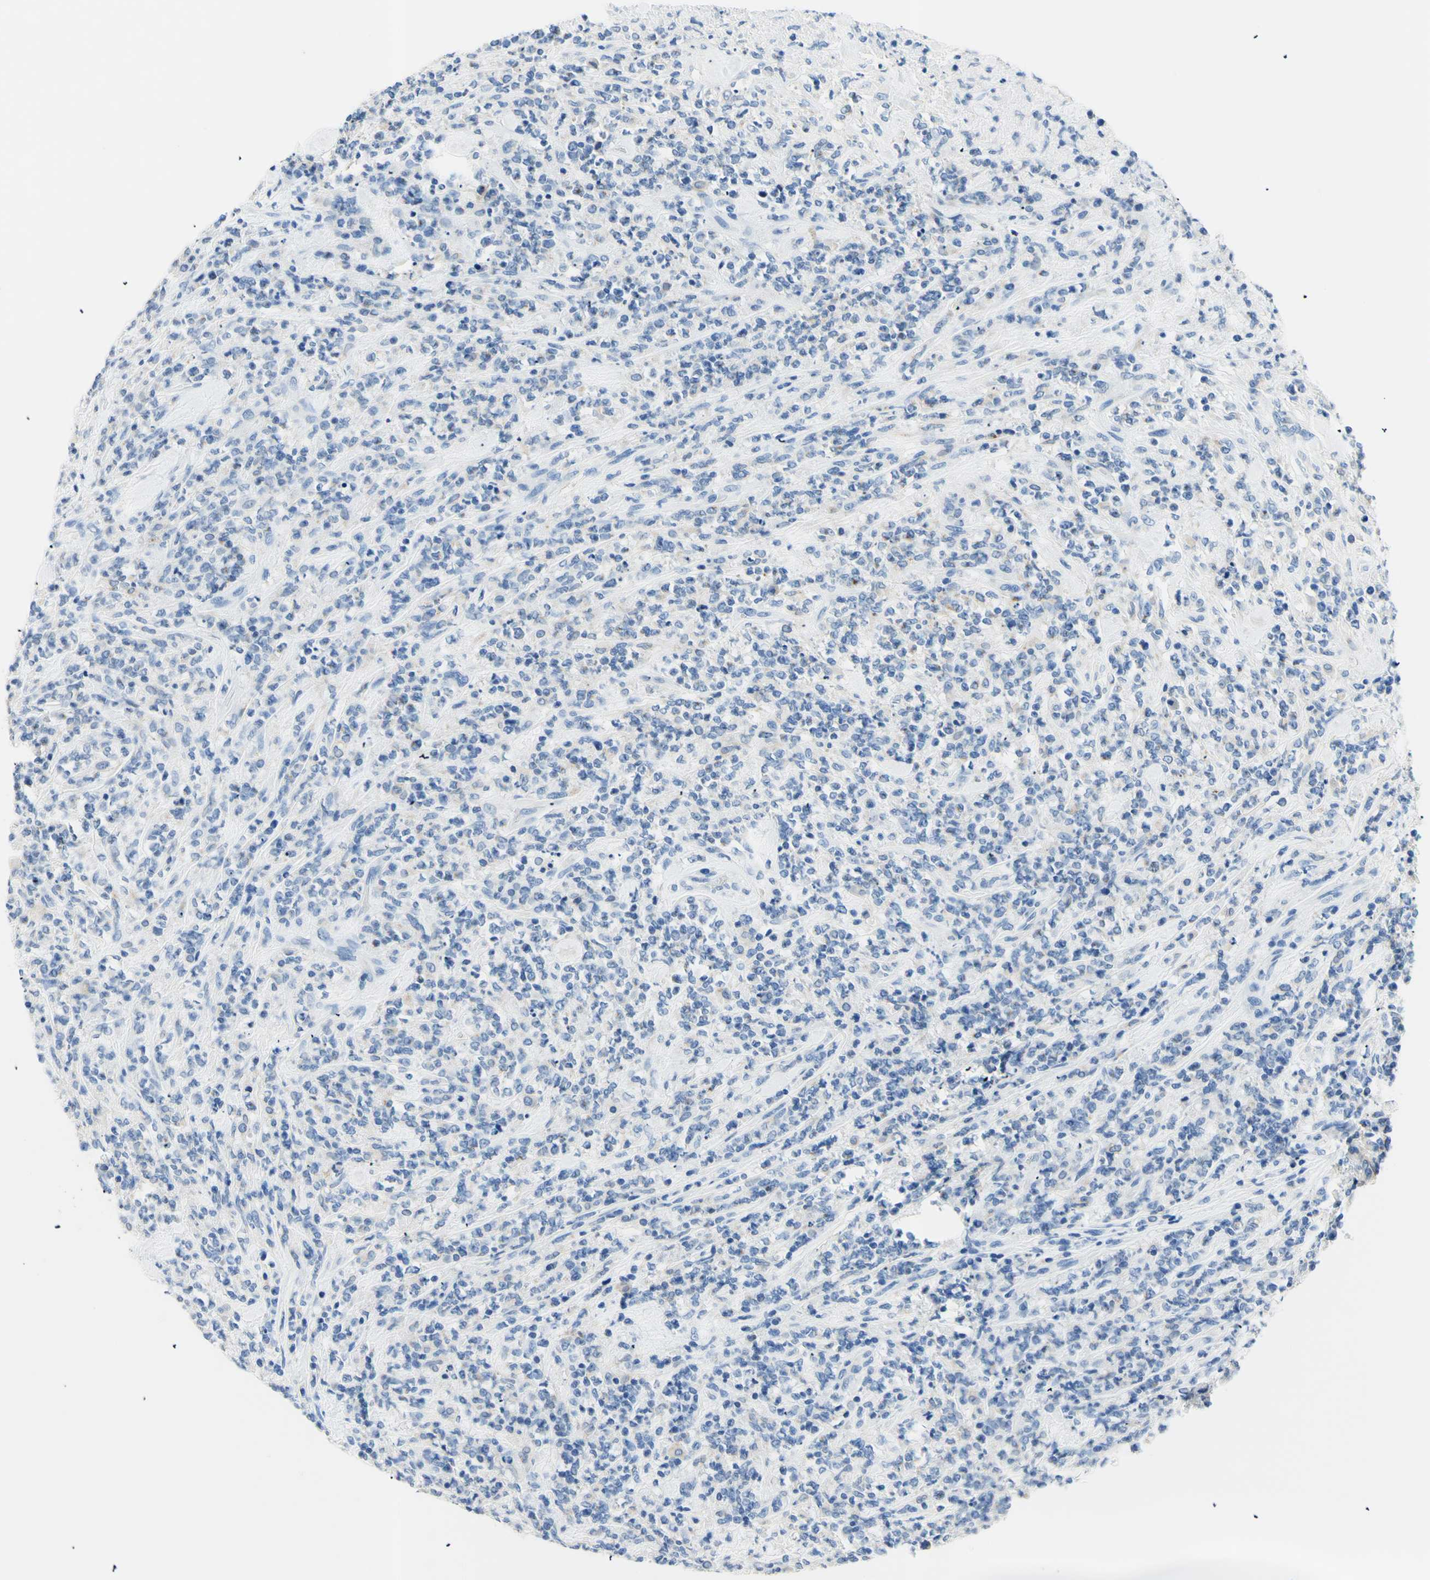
{"staining": {"intensity": "negative", "quantity": "none", "location": "none"}, "tissue": "lymphoma", "cell_type": "Tumor cells", "image_type": "cancer", "snomed": [{"axis": "morphology", "description": "Malignant lymphoma, non-Hodgkin's type, High grade"}, {"axis": "topography", "description": "Soft tissue"}], "caption": "DAB immunohistochemical staining of lymphoma shows no significant expression in tumor cells.", "gene": "HPCA", "patient": {"sex": "male", "age": 18}}